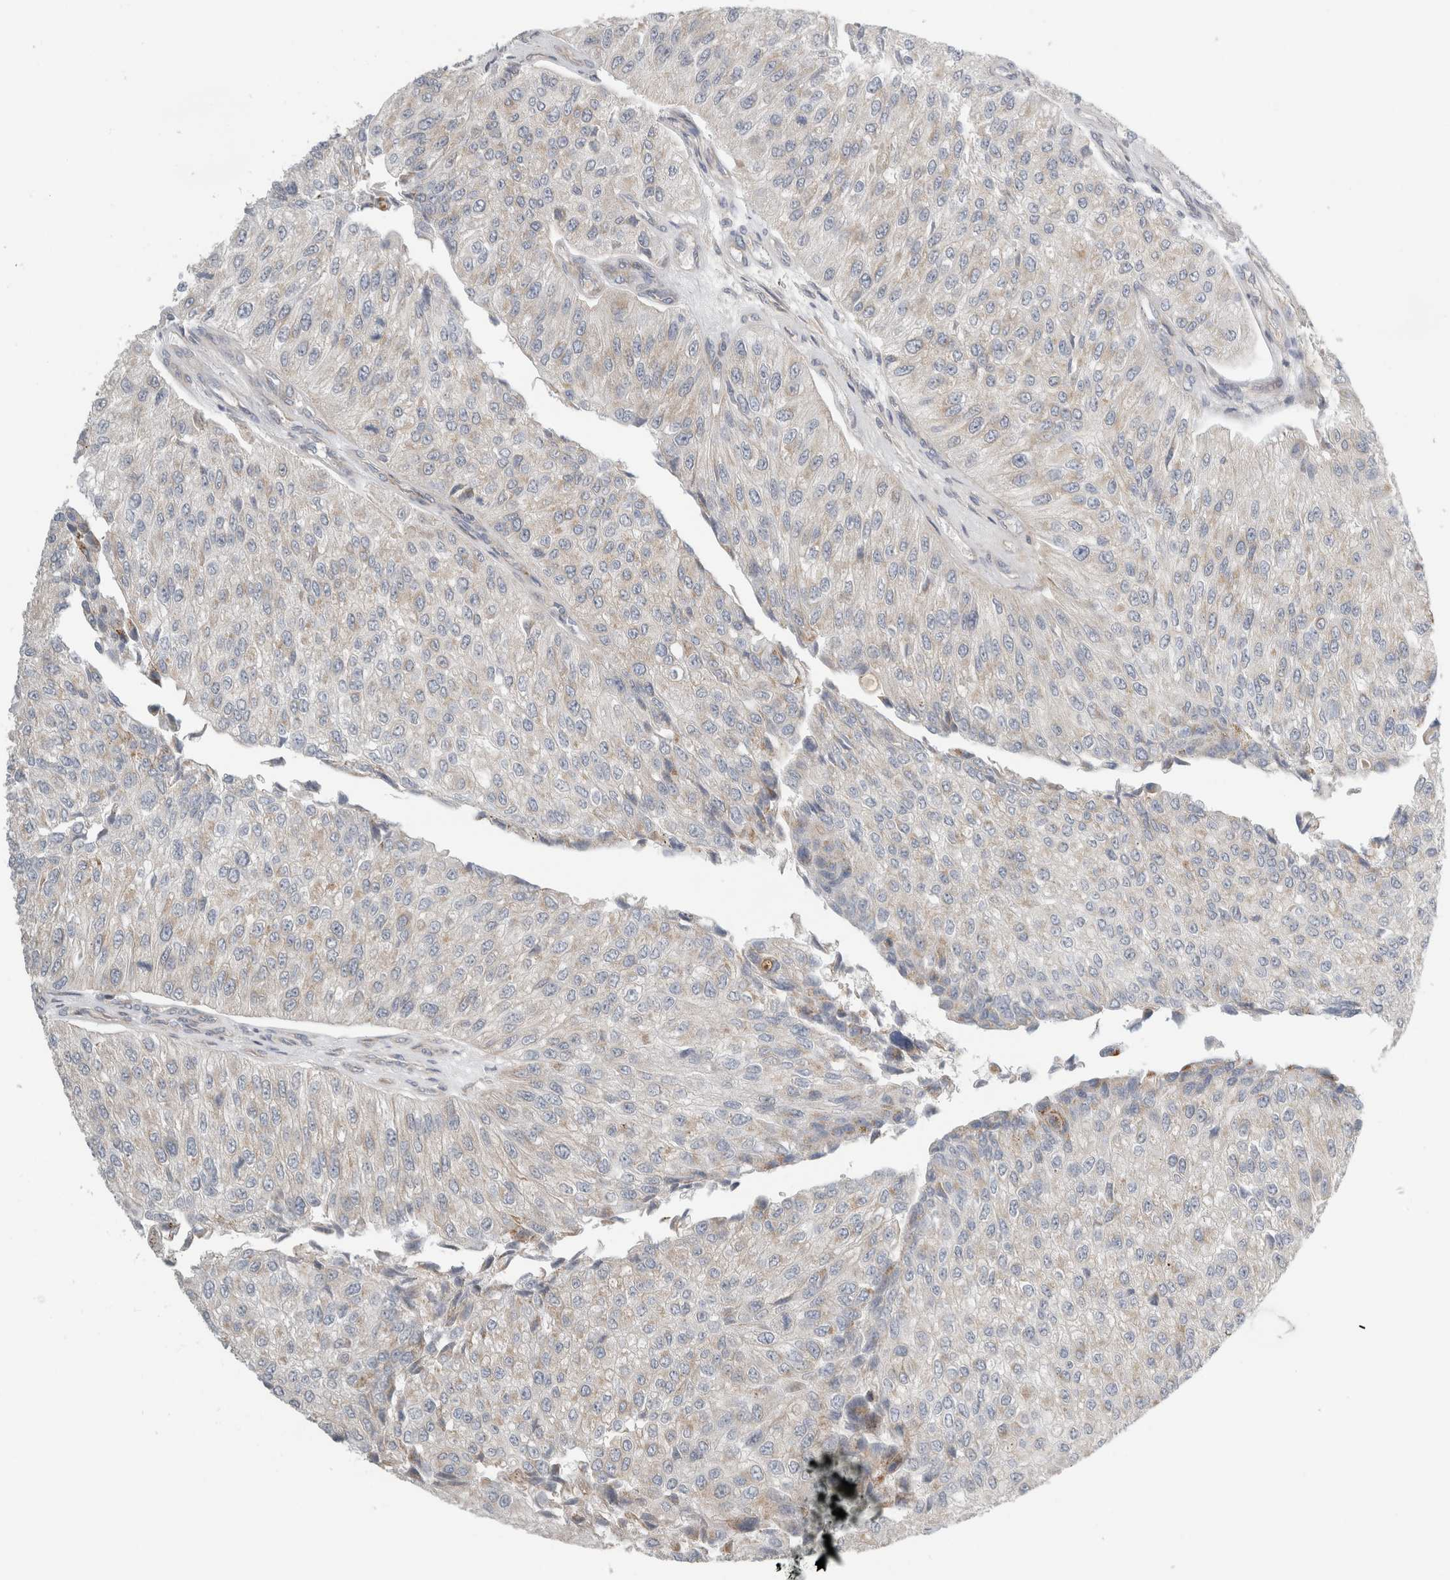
{"staining": {"intensity": "weak", "quantity": "<25%", "location": "cytoplasmic/membranous"}, "tissue": "urothelial cancer", "cell_type": "Tumor cells", "image_type": "cancer", "snomed": [{"axis": "morphology", "description": "Urothelial carcinoma, High grade"}, {"axis": "topography", "description": "Kidney"}, {"axis": "topography", "description": "Urinary bladder"}], "caption": "Immunohistochemical staining of urothelial cancer displays no significant staining in tumor cells.", "gene": "KPNA5", "patient": {"sex": "male", "age": 77}}